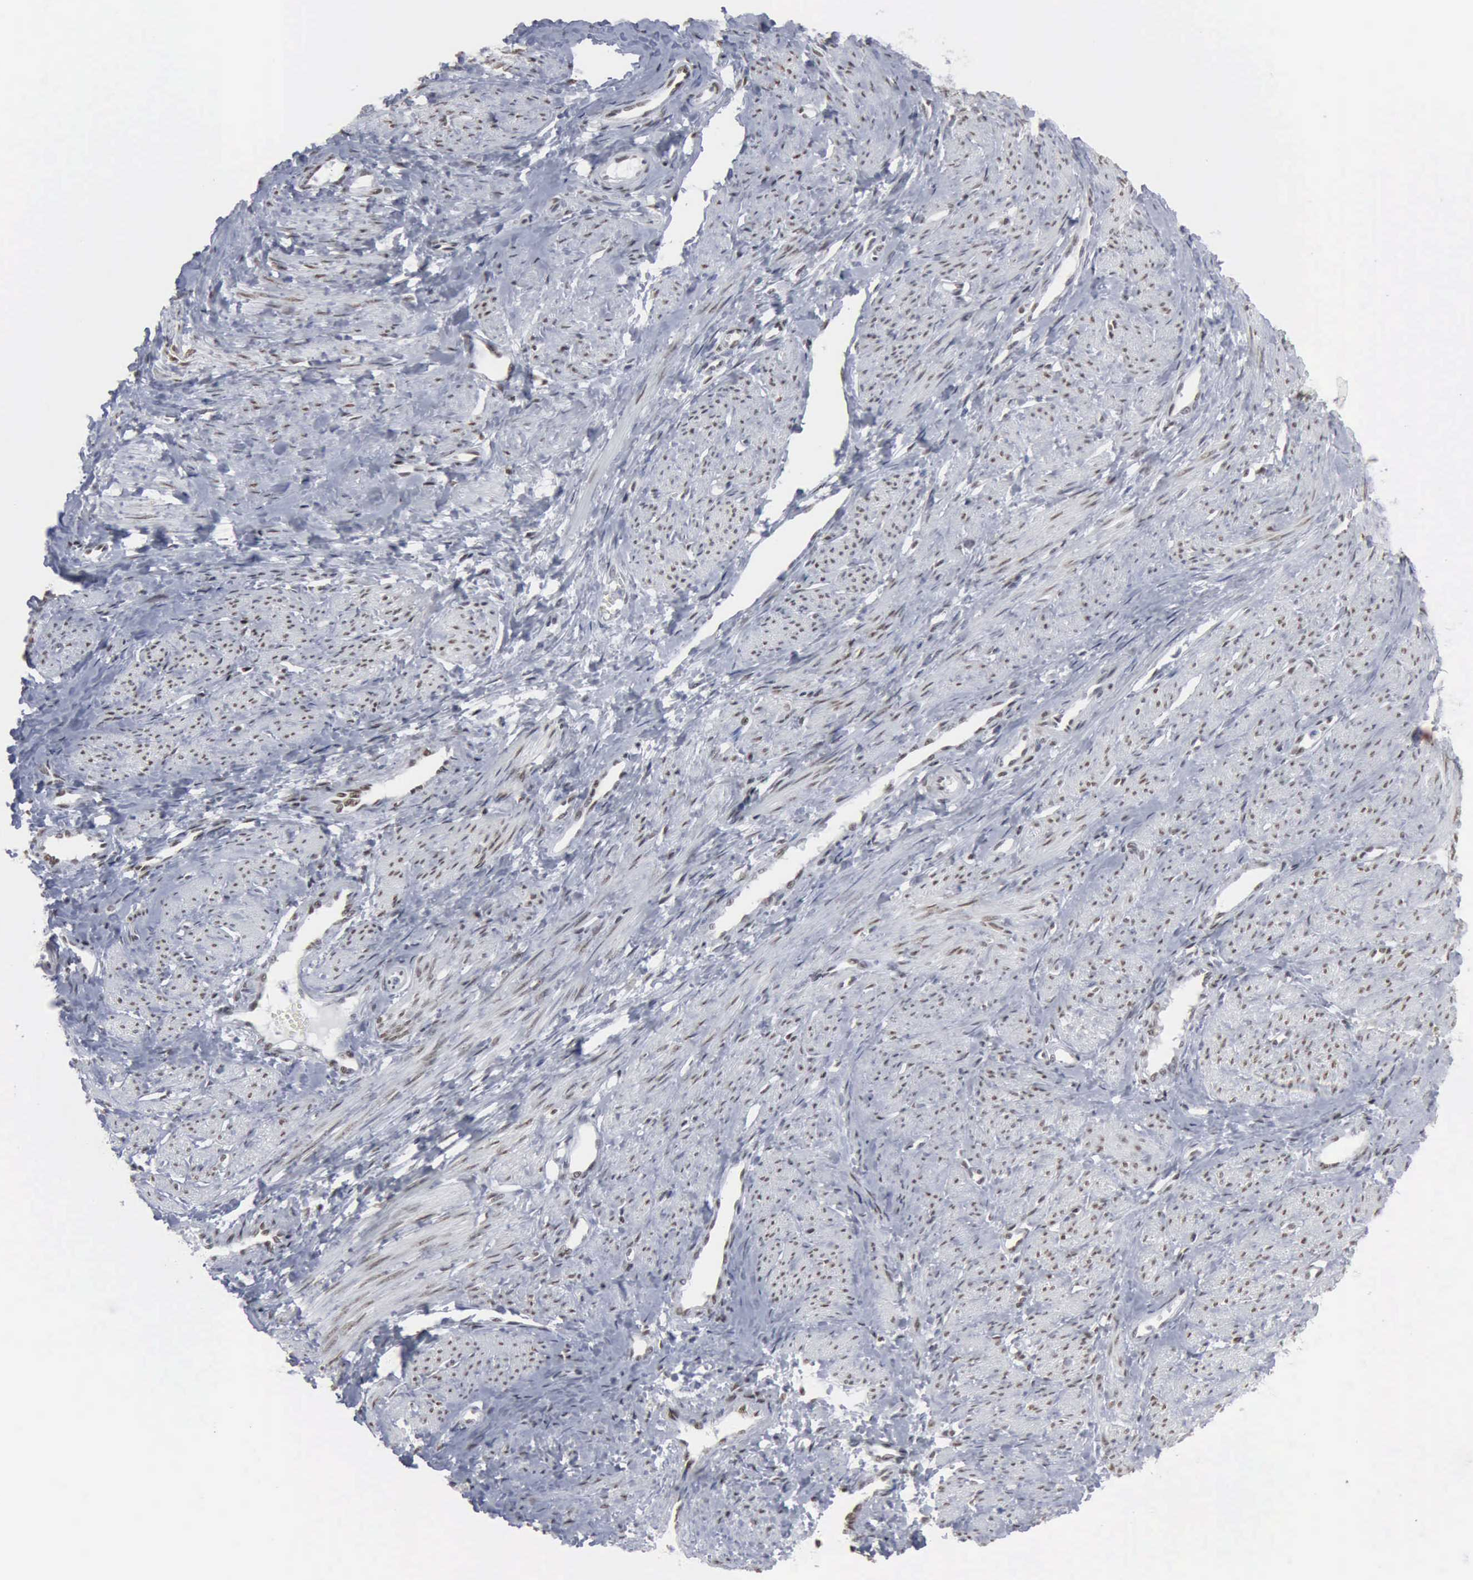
{"staining": {"intensity": "strong", "quantity": ">75%", "location": "nuclear"}, "tissue": "smooth muscle", "cell_type": "Smooth muscle cells", "image_type": "normal", "snomed": [{"axis": "morphology", "description": "Normal tissue, NOS"}, {"axis": "topography", "description": "Smooth muscle"}, {"axis": "topography", "description": "Uterus"}], "caption": "The micrograph exhibits staining of normal smooth muscle, revealing strong nuclear protein positivity (brown color) within smooth muscle cells. (brown staining indicates protein expression, while blue staining denotes nuclei).", "gene": "XPA", "patient": {"sex": "female", "age": 39}}